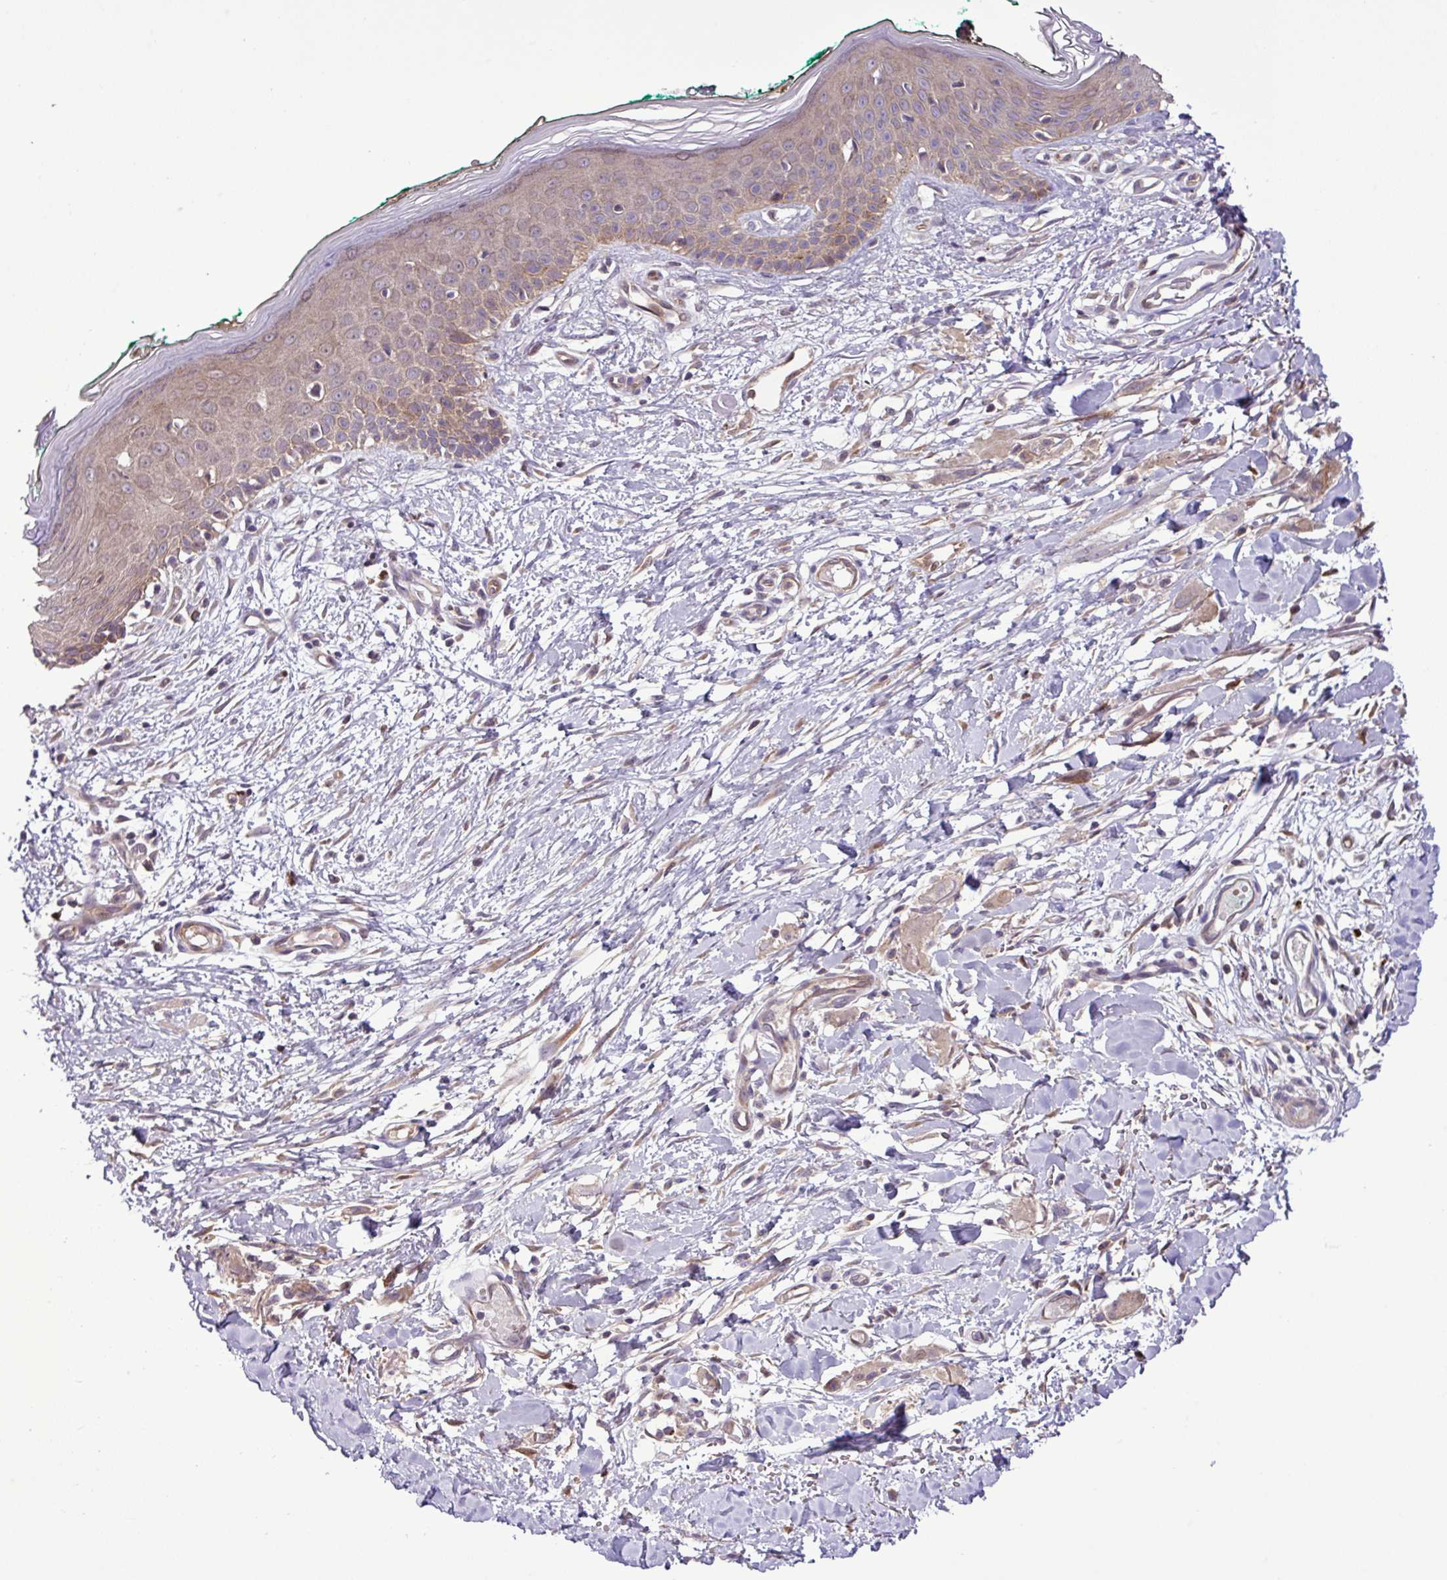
{"staining": {"intensity": "weak", "quantity": ">75%", "location": "cytoplasmic/membranous"}, "tissue": "skin", "cell_type": "Fibroblasts", "image_type": "normal", "snomed": [{"axis": "morphology", "description": "Normal tissue, NOS"}, {"axis": "morphology", "description": "Malignant melanoma, NOS"}, {"axis": "topography", "description": "Skin"}], "caption": "Immunohistochemistry staining of unremarkable skin, which reveals low levels of weak cytoplasmic/membranous expression in approximately >75% of fibroblasts indicating weak cytoplasmic/membranous protein expression. The staining was performed using DAB (brown) for protein detection and nuclei were counterstained in hematoxylin (blue).", "gene": "CARHSP1", "patient": {"sex": "male", "age": 62}}